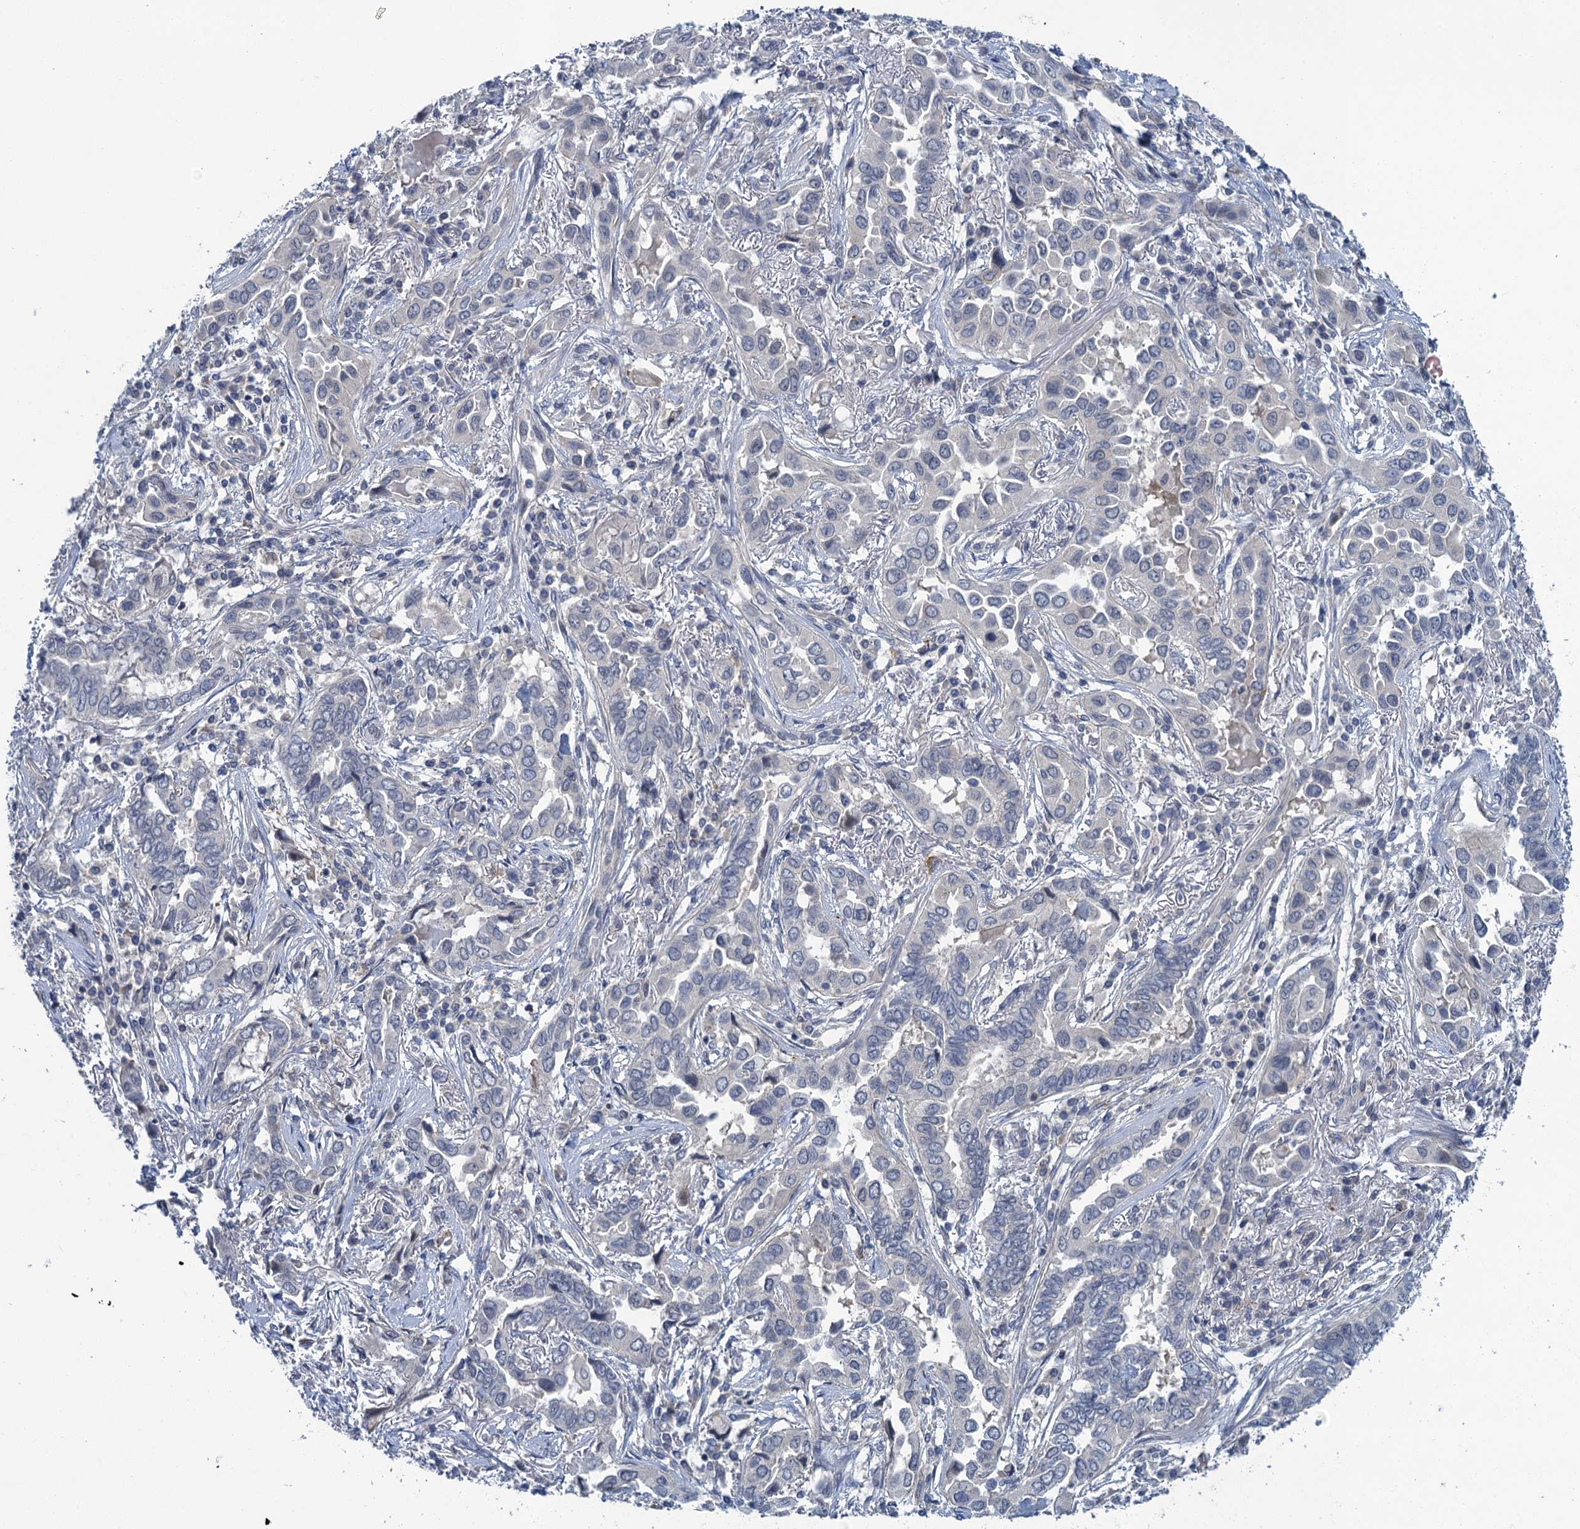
{"staining": {"intensity": "negative", "quantity": "none", "location": "none"}, "tissue": "lung cancer", "cell_type": "Tumor cells", "image_type": "cancer", "snomed": [{"axis": "morphology", "description": "Adenocarcinoma, NOS"}, {"axis": "topography", "description": "Lung"}], "caption": "DAB (3,3'-diaminobenzidine) immunohistochemical staining of lung adenocarcinoma exhibits no significant staining in tumor cells. Nuclei are stained in blue.", "gene": "MRFAP1", "patient": {"sex": "female", "age": 76}}